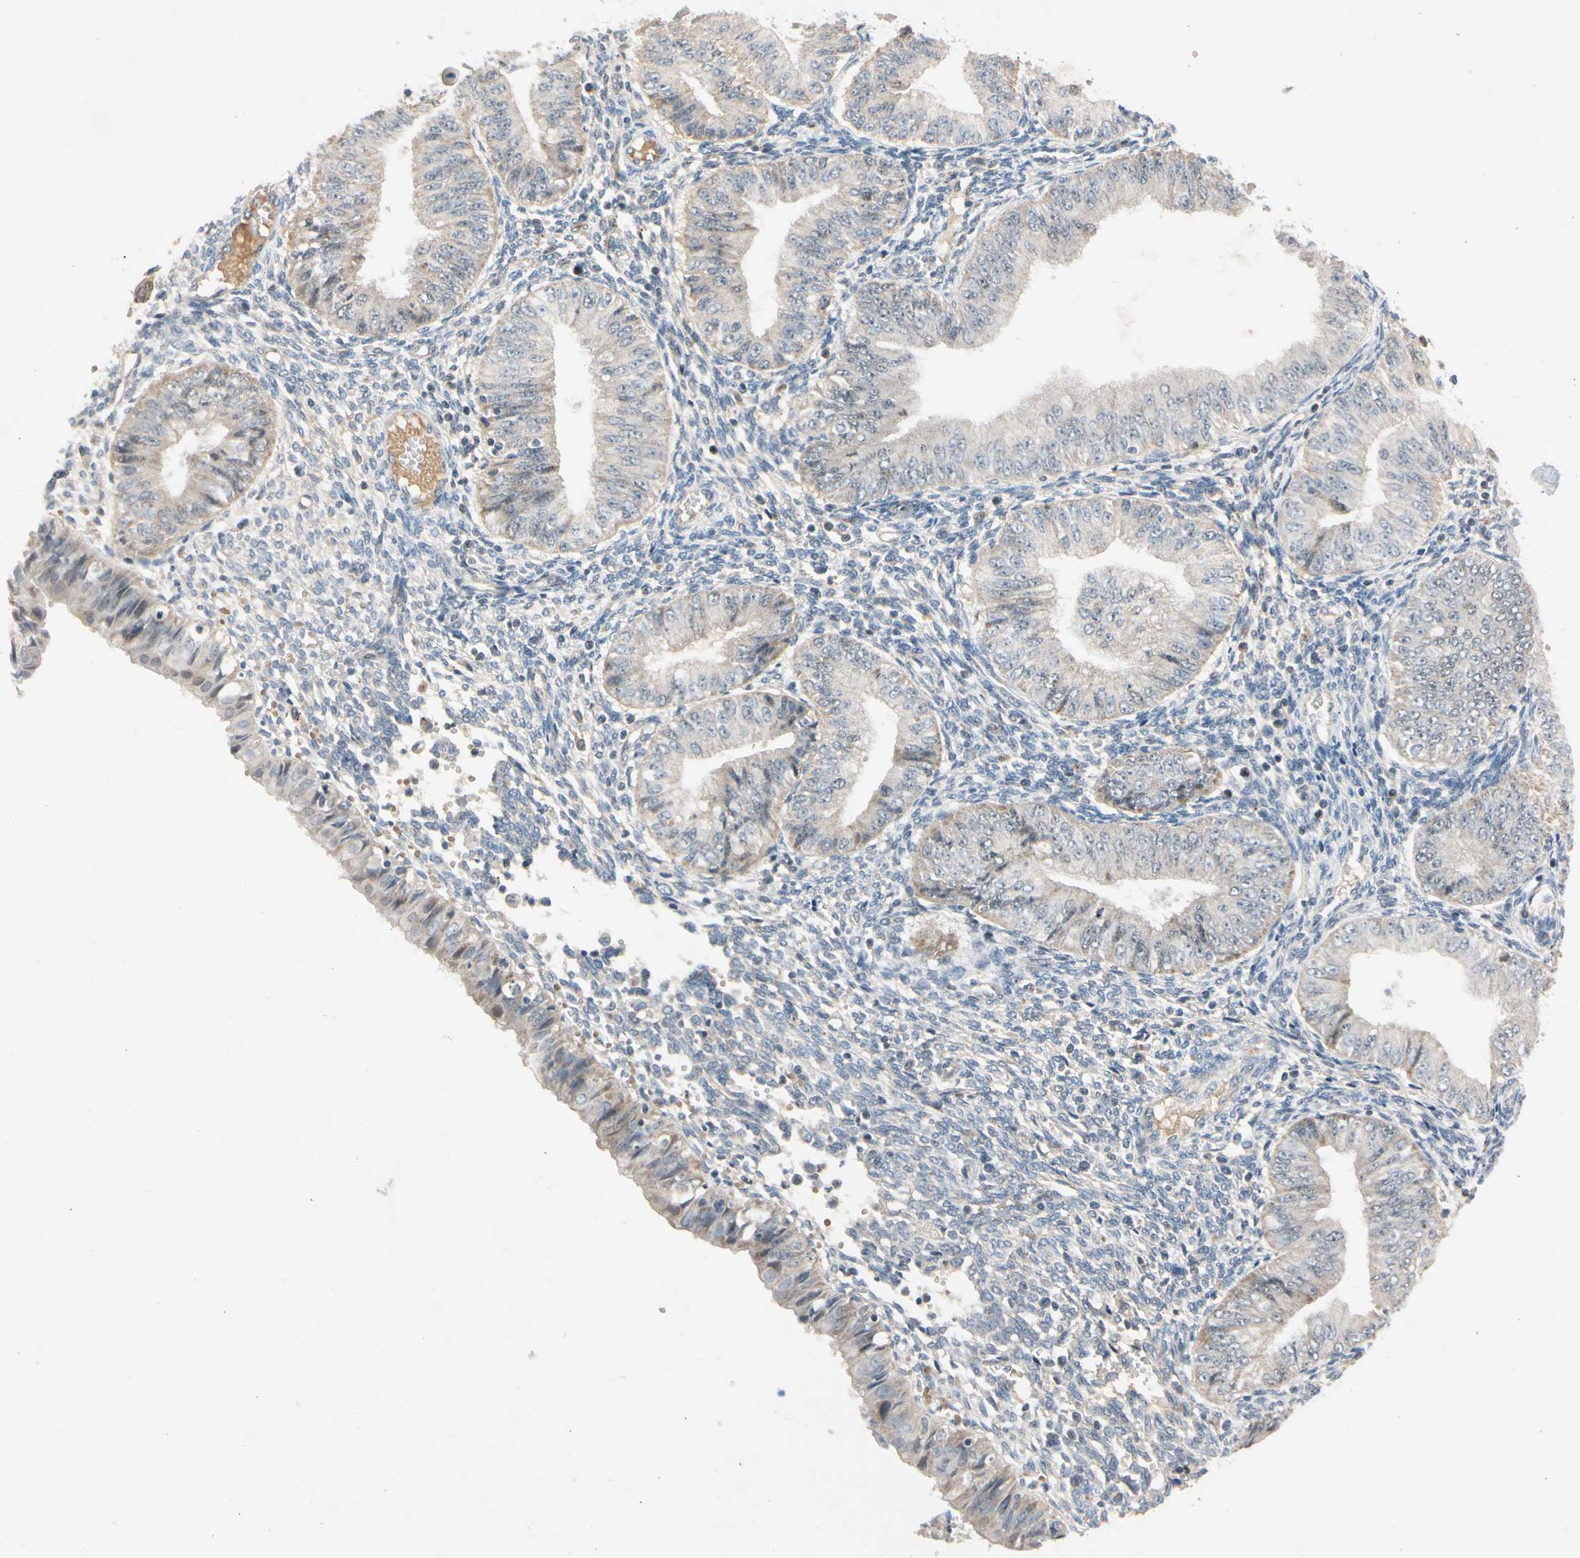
{"staining": {"intensity": "negative", "quantity": "none", "location": "none"}, "tissue": "endometrial cancer", "cell_type": "Tumor cells", "image_type": "cancer", "snomed": [{"axis": "morphology", "description": "Normal tissue, NOS"}, {"axis": "morphology", "description": "Adenocarcinoma, NOS"}, {"axis": "topography", "description": "Endometrium"}], "caption": "The immunohistochemistry (IHC) histopathology image has no significant expression in tumor cells of endometrial cancer (adenocarcinoma) tissue. (DAB (3,3'-diaminobenzidine) IHC with hematoxylin counter stain).", "gene": "RIOX2", "patient": {"sex": "female", "age": 53}}